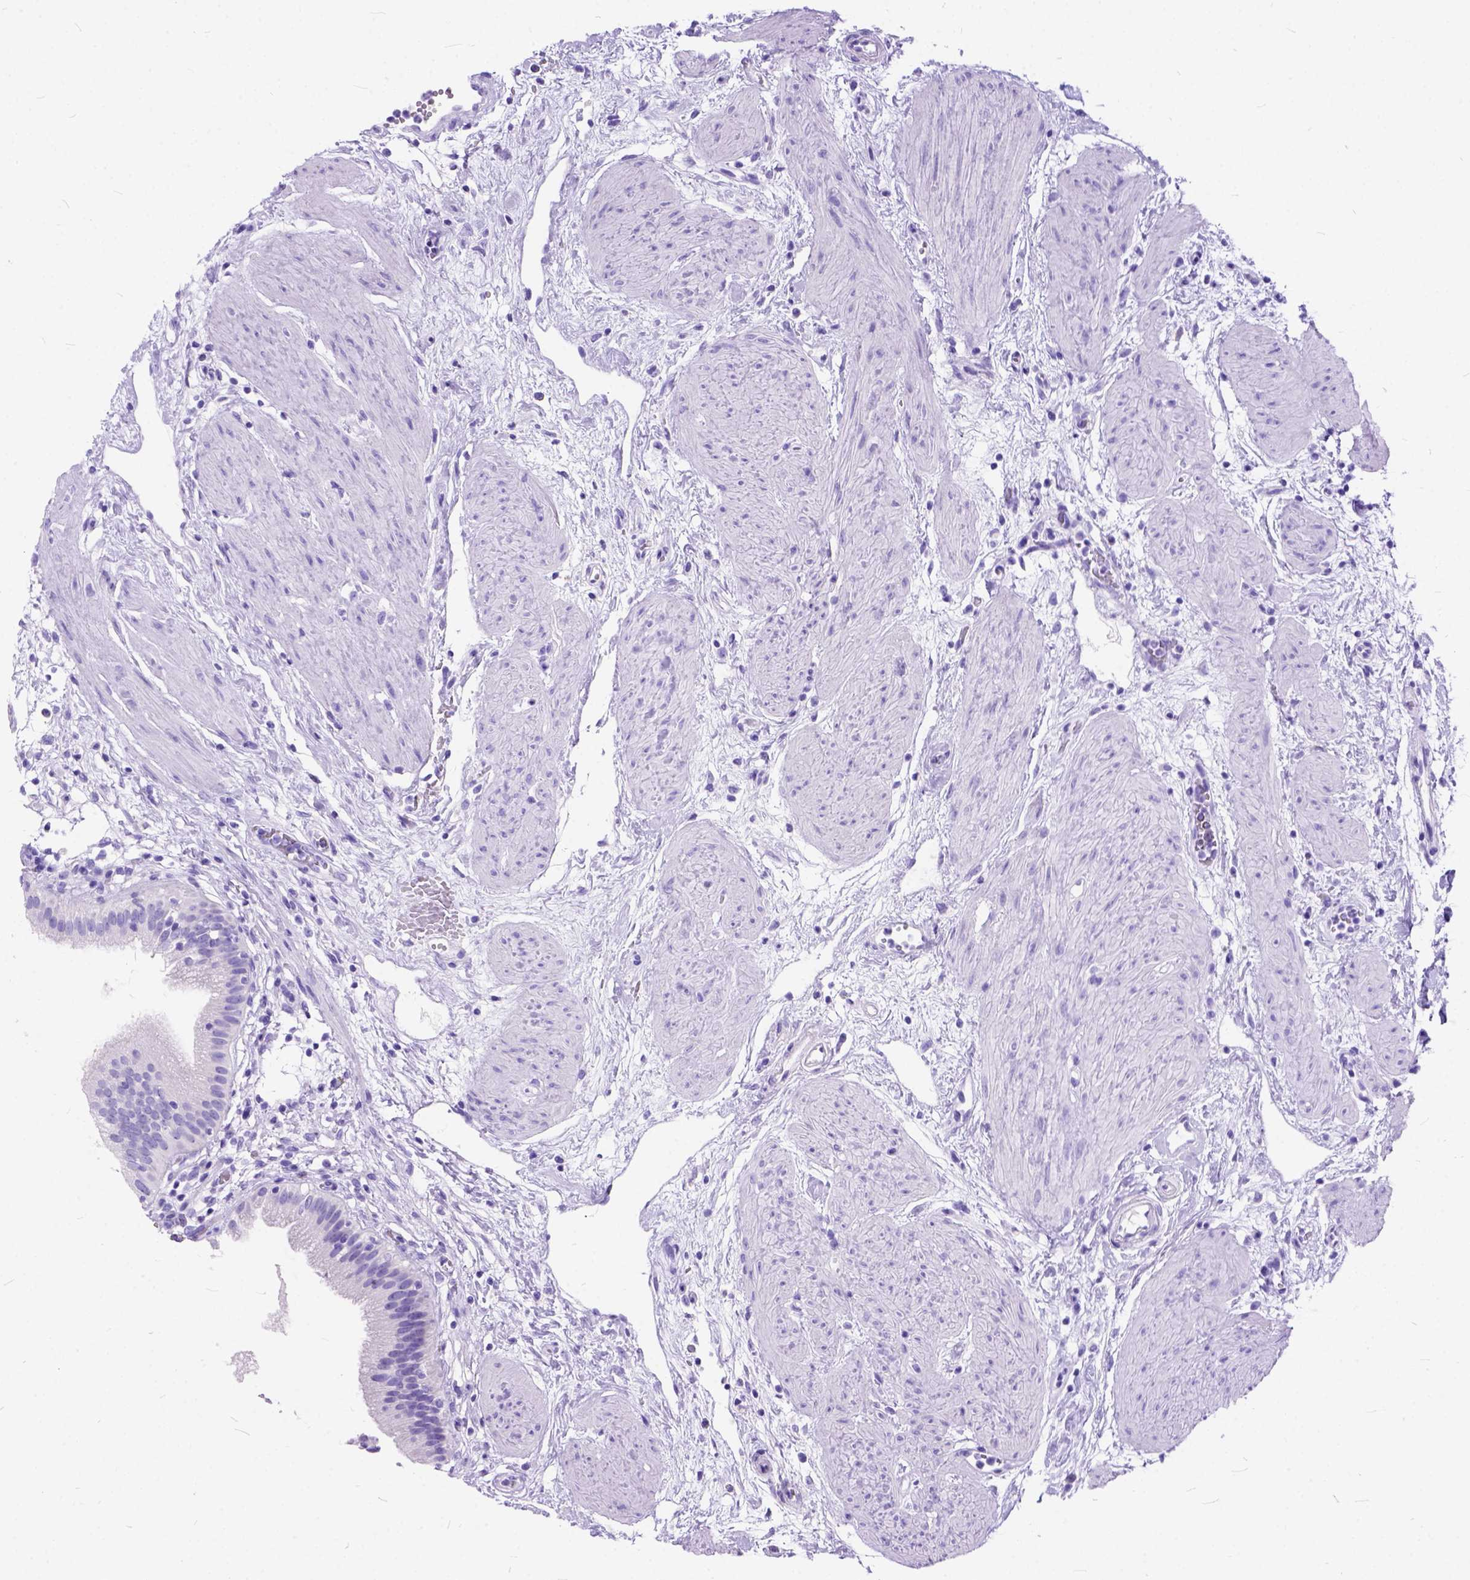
{"staining": {"intensity": "negative", "quantity": "none", "location": "none"}, "tissue": "gallbladder", "cell_type": "Glandular cells", "image_type": "normal", "snomed": [{"axis": "morphology", "description": "Normal tissue, NOS"}, {"axis": "topography", "description": "Gallbladder"}], "caption": "The micrograph displays no significant positivity in glandular cells of gallbladder.", "gene": "C1QTNF3", "patient": {"sex": "female", "age": 65}}